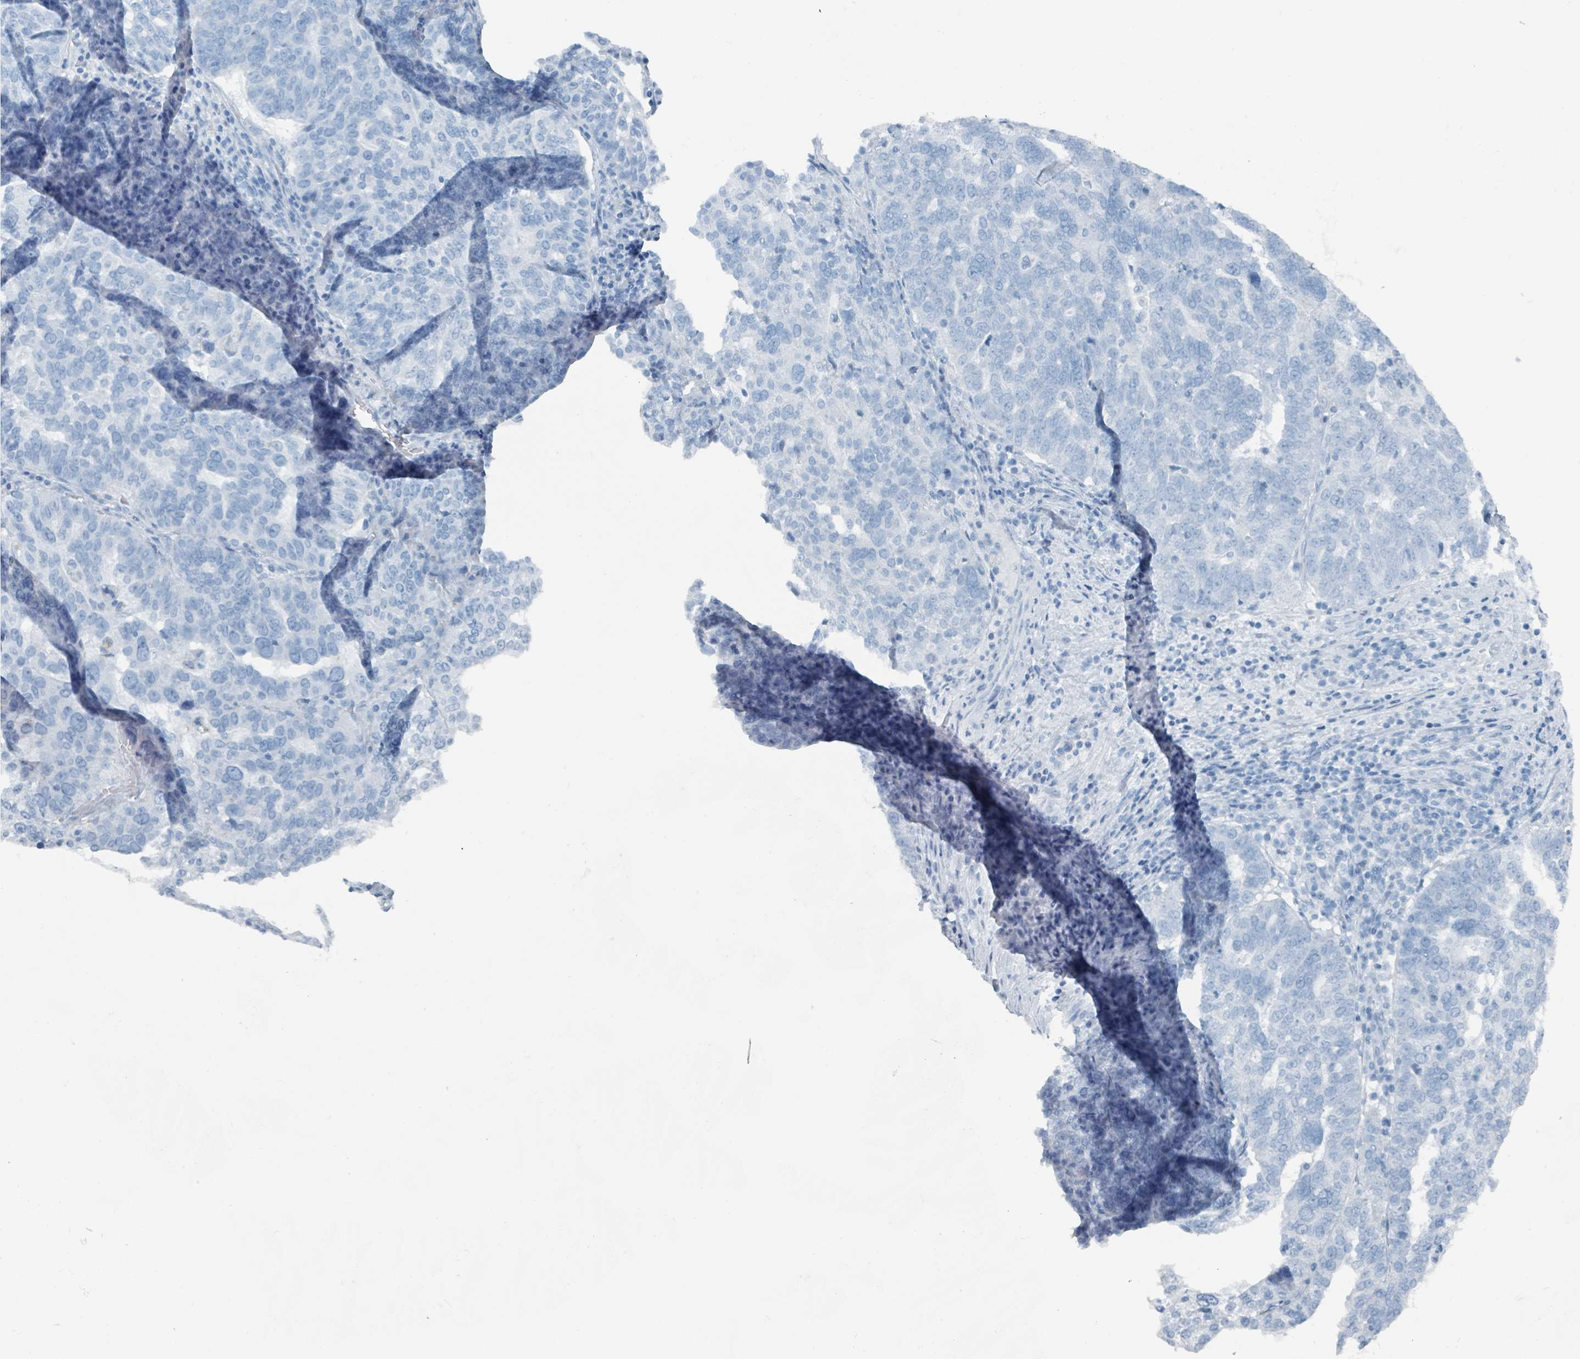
{"staining": {"intensity": "negative", "quantity": "none", "location": "none"}, "tissue": "ovarian cancer", "cell_type": "Tumor cells", "image_type": "cancer", "snomed": [{"axis": "morphology", "description": "Cystadenocarcinoma, serous, NOS"}, {"axis": "topography", "description": "Ovary"}], "caption": "Ovarian serous cystadenocarcinoma was stained to show a protein in brown. There is no significant staining in tumor cells.", "gene": "GAMT", "patient": {"sex": "female", "age": 59}}